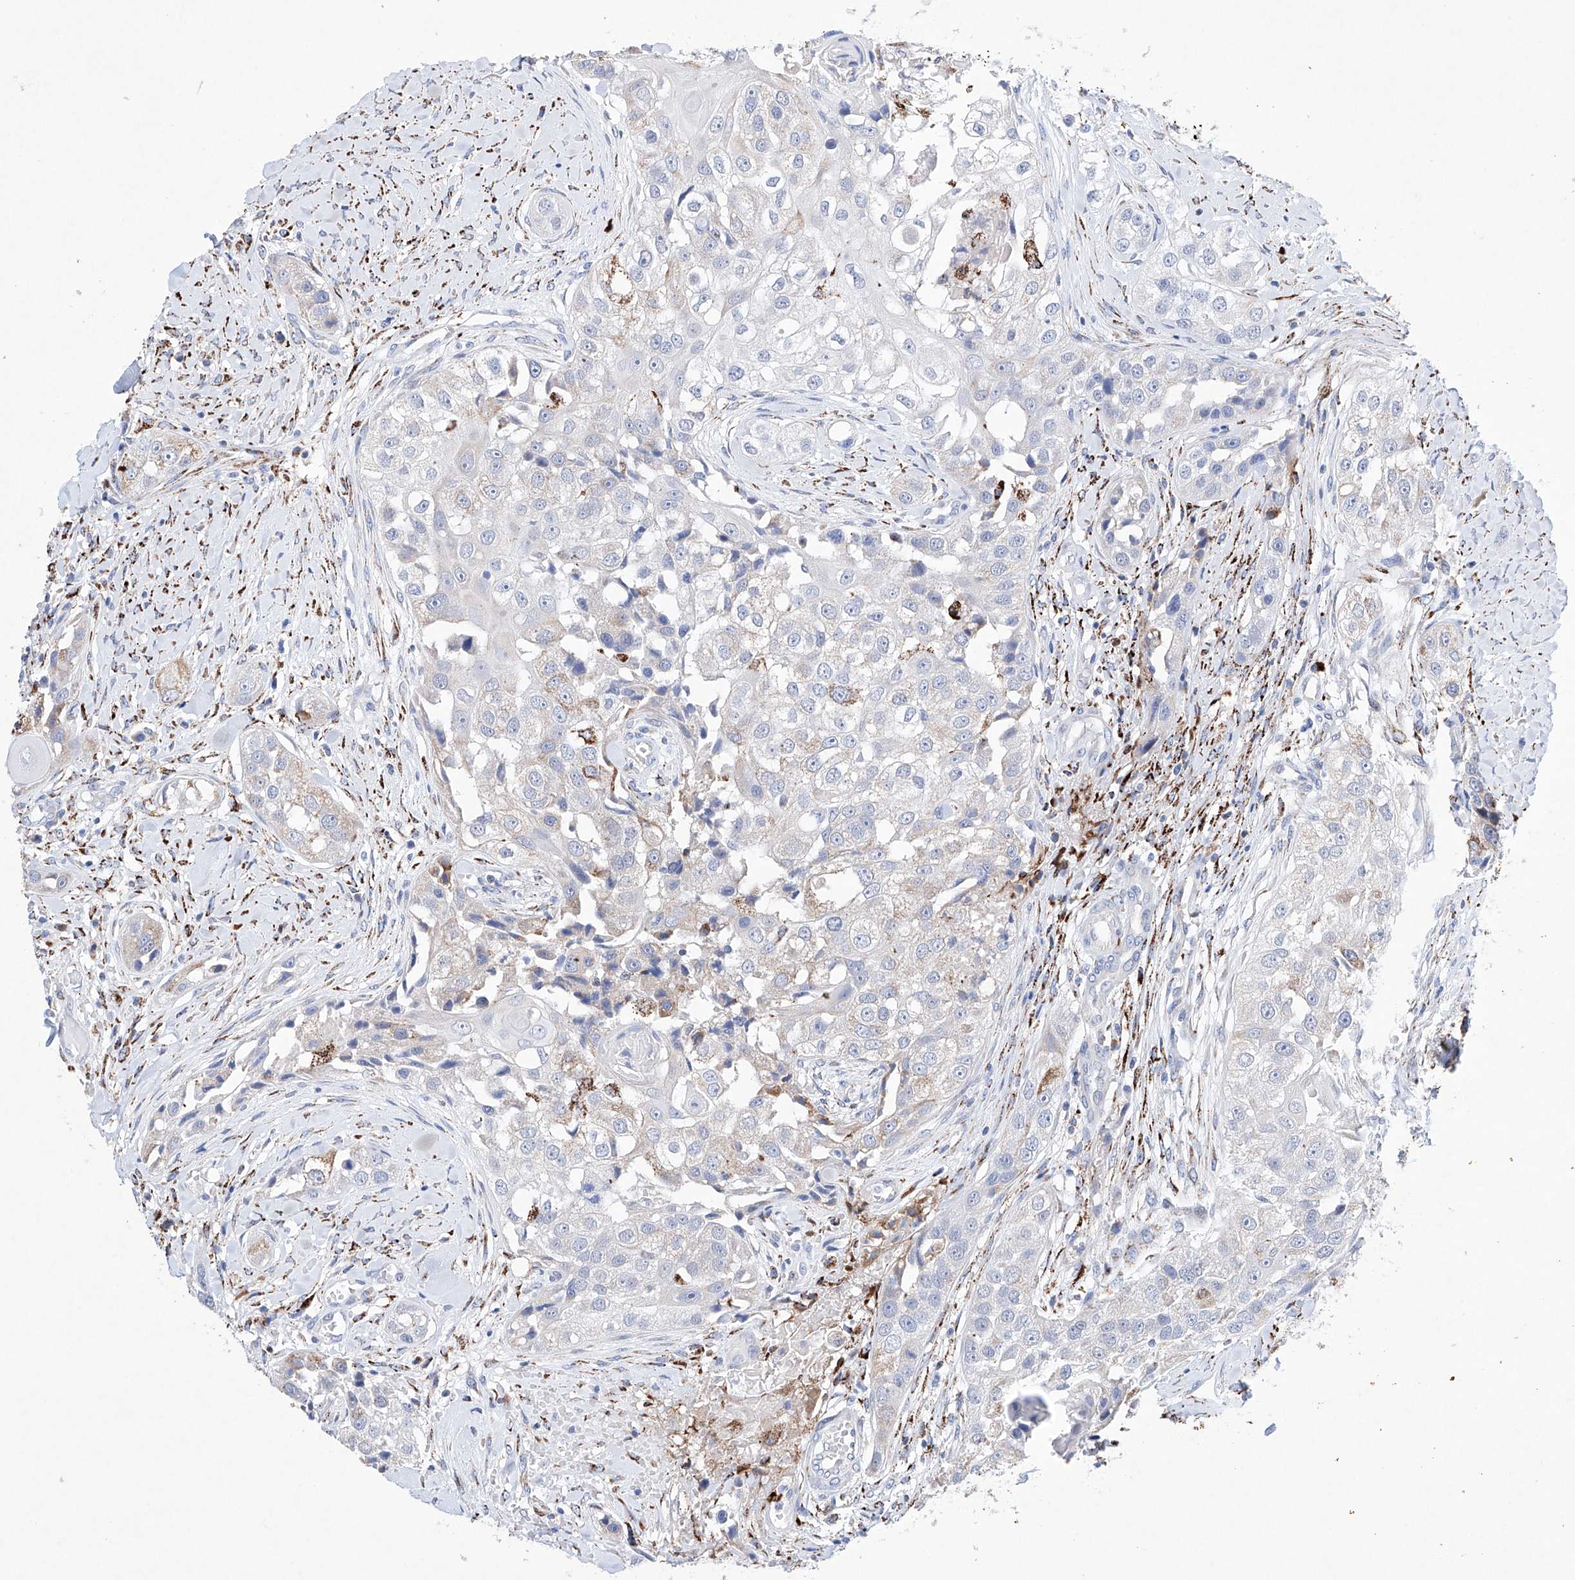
{"staining": {"intensity": "moderate", "quantity": "<25%", "location": "cytoplasmic/membranous"}, "tissue": "head and neck cancer", "cell_type": "Tumor cells", "image_type": "cancer", "snomed": [{"axis": "morphology", "description": "Normal tissue, NOS"}, {"axis": "morphology", "description": "Squamous cell carcinoma, NOS"}, {"axis": "topography", "description": "Skeletal muscle"}, {"axis": "topography", "description": "Head-Neck"}], "caption": "IHC micrograph of human head and neck squamous cell carcinoma stained for a protein (brown), which reveals low levels of moderate cytoplasmic/membranous staining in approximately <25% of tumor cells.", "gene": "NRROS", "patient": {"sex": "male", "age": 51}}